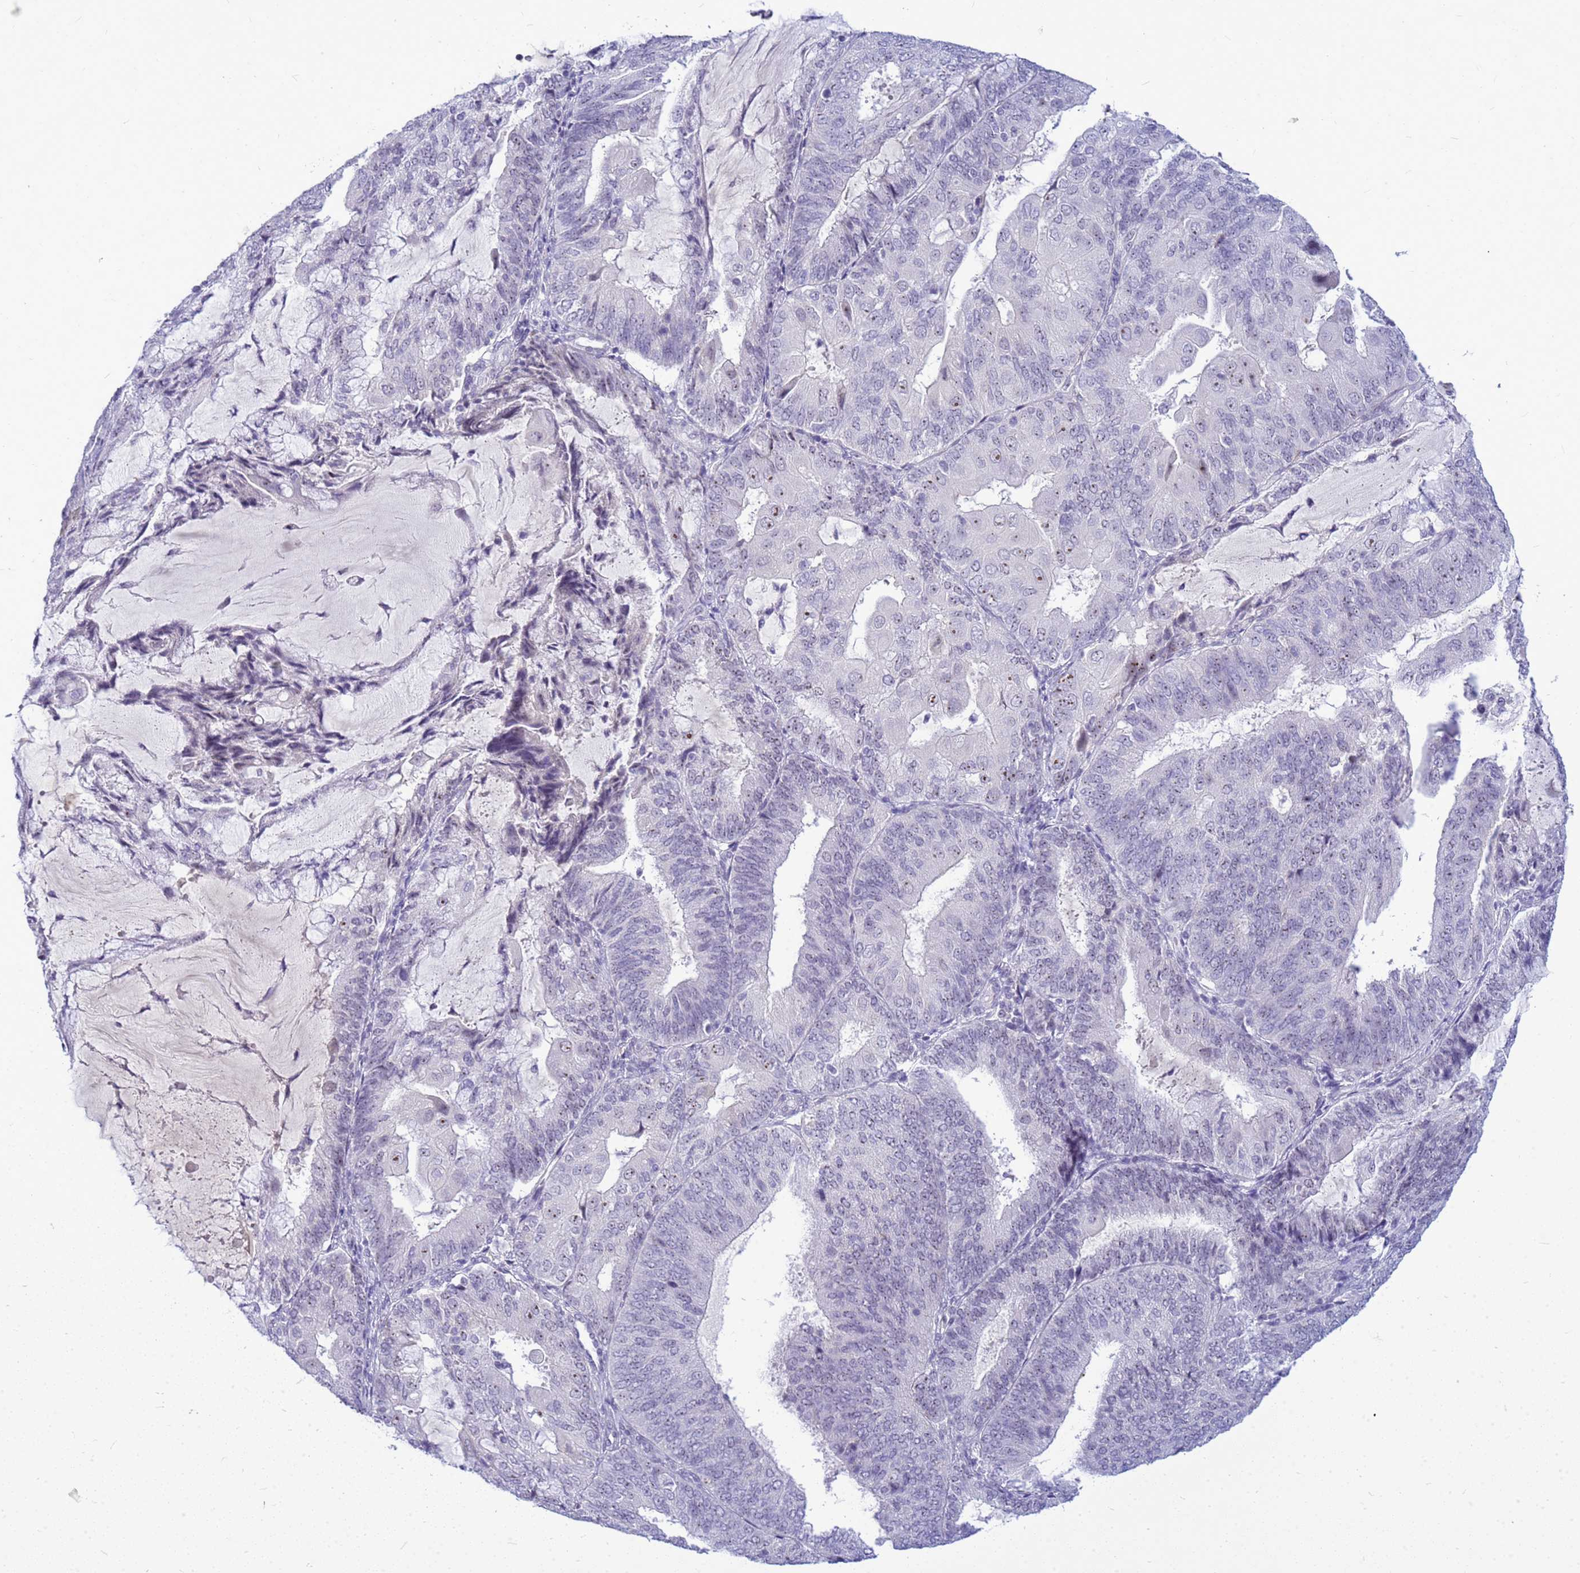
{"staining": {"intensity": "negative", "quantity": "none", "location": "none"}, "tissue": "endometrial cancer", "cell_type": "Tumor cells", "image_type": "cancer", "snomed": [{"axis": "morphology", "description": "Adenocarcinoma, NOS"}, {"axis": "topography", "description": "Endometrium"}], "caption": "Immunohistochemistry micrograph of endometrial adenocarcinoma stained for a protein (brown), which exhibits no positivity in tumor cells.", "gene": "DMRTC2", "patient": {"sex": "female", "age": 81}}